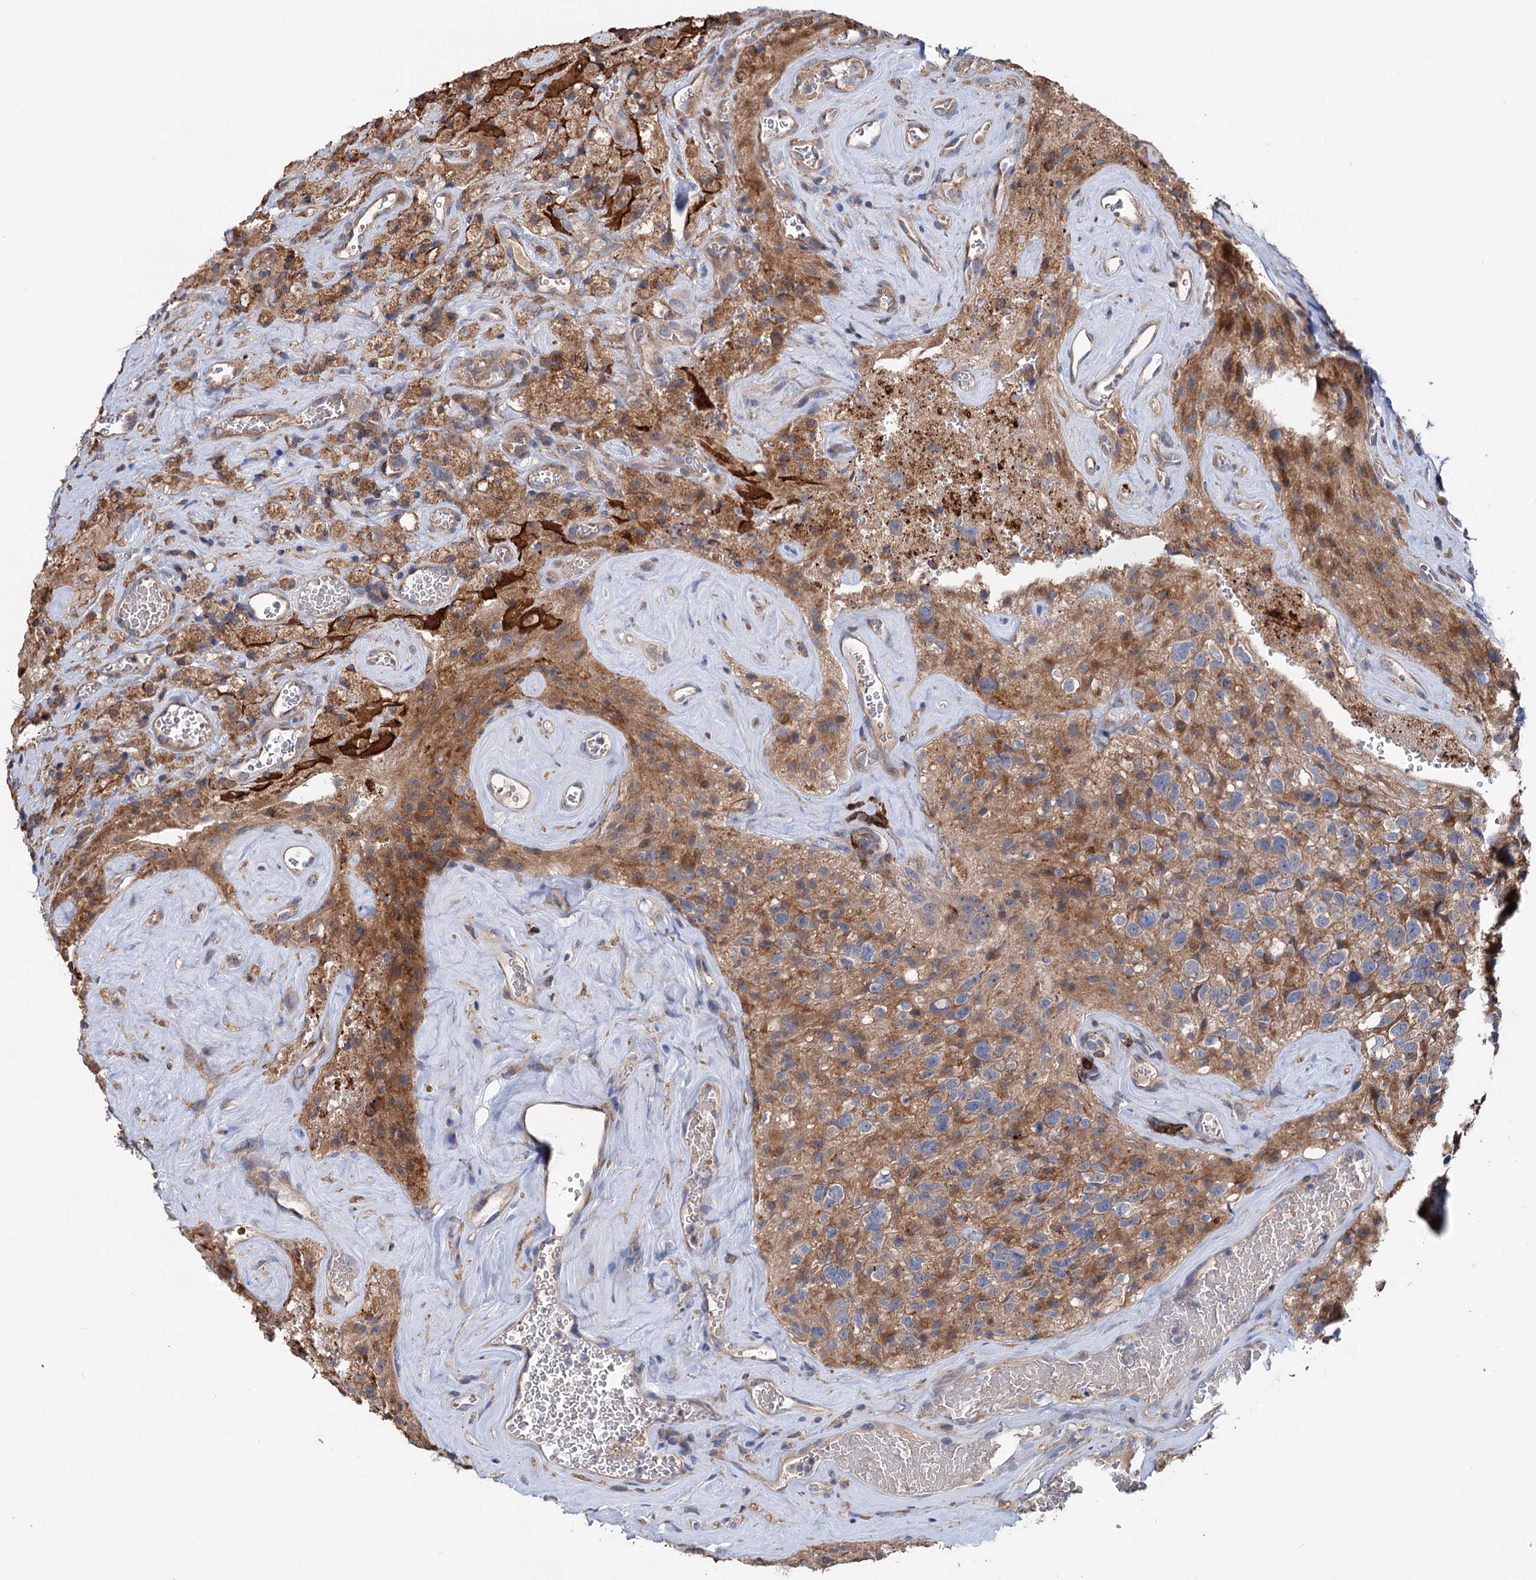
{"staining": {"intensity": "moderate", "quantity": "<25%", "location": "cytoplasmic/membranous"}, "tissue": "glioma", "cell_type": "Tumor cells", "image_type": "cancer", "snomed": [{"axis": "morphology", "description": "Glioma, malignant, High grade"}, {"axis": "topography", "description": "Brain"}], "caption": "Glioma stained for a protein shows moderate cytoplasmic/membranous positivity in tumor cells. (brown staining indicates protein expression, while blue staining denotes nuclei).", "gene": "RNF111", "patient": {"sex": "male", "age": 69}}